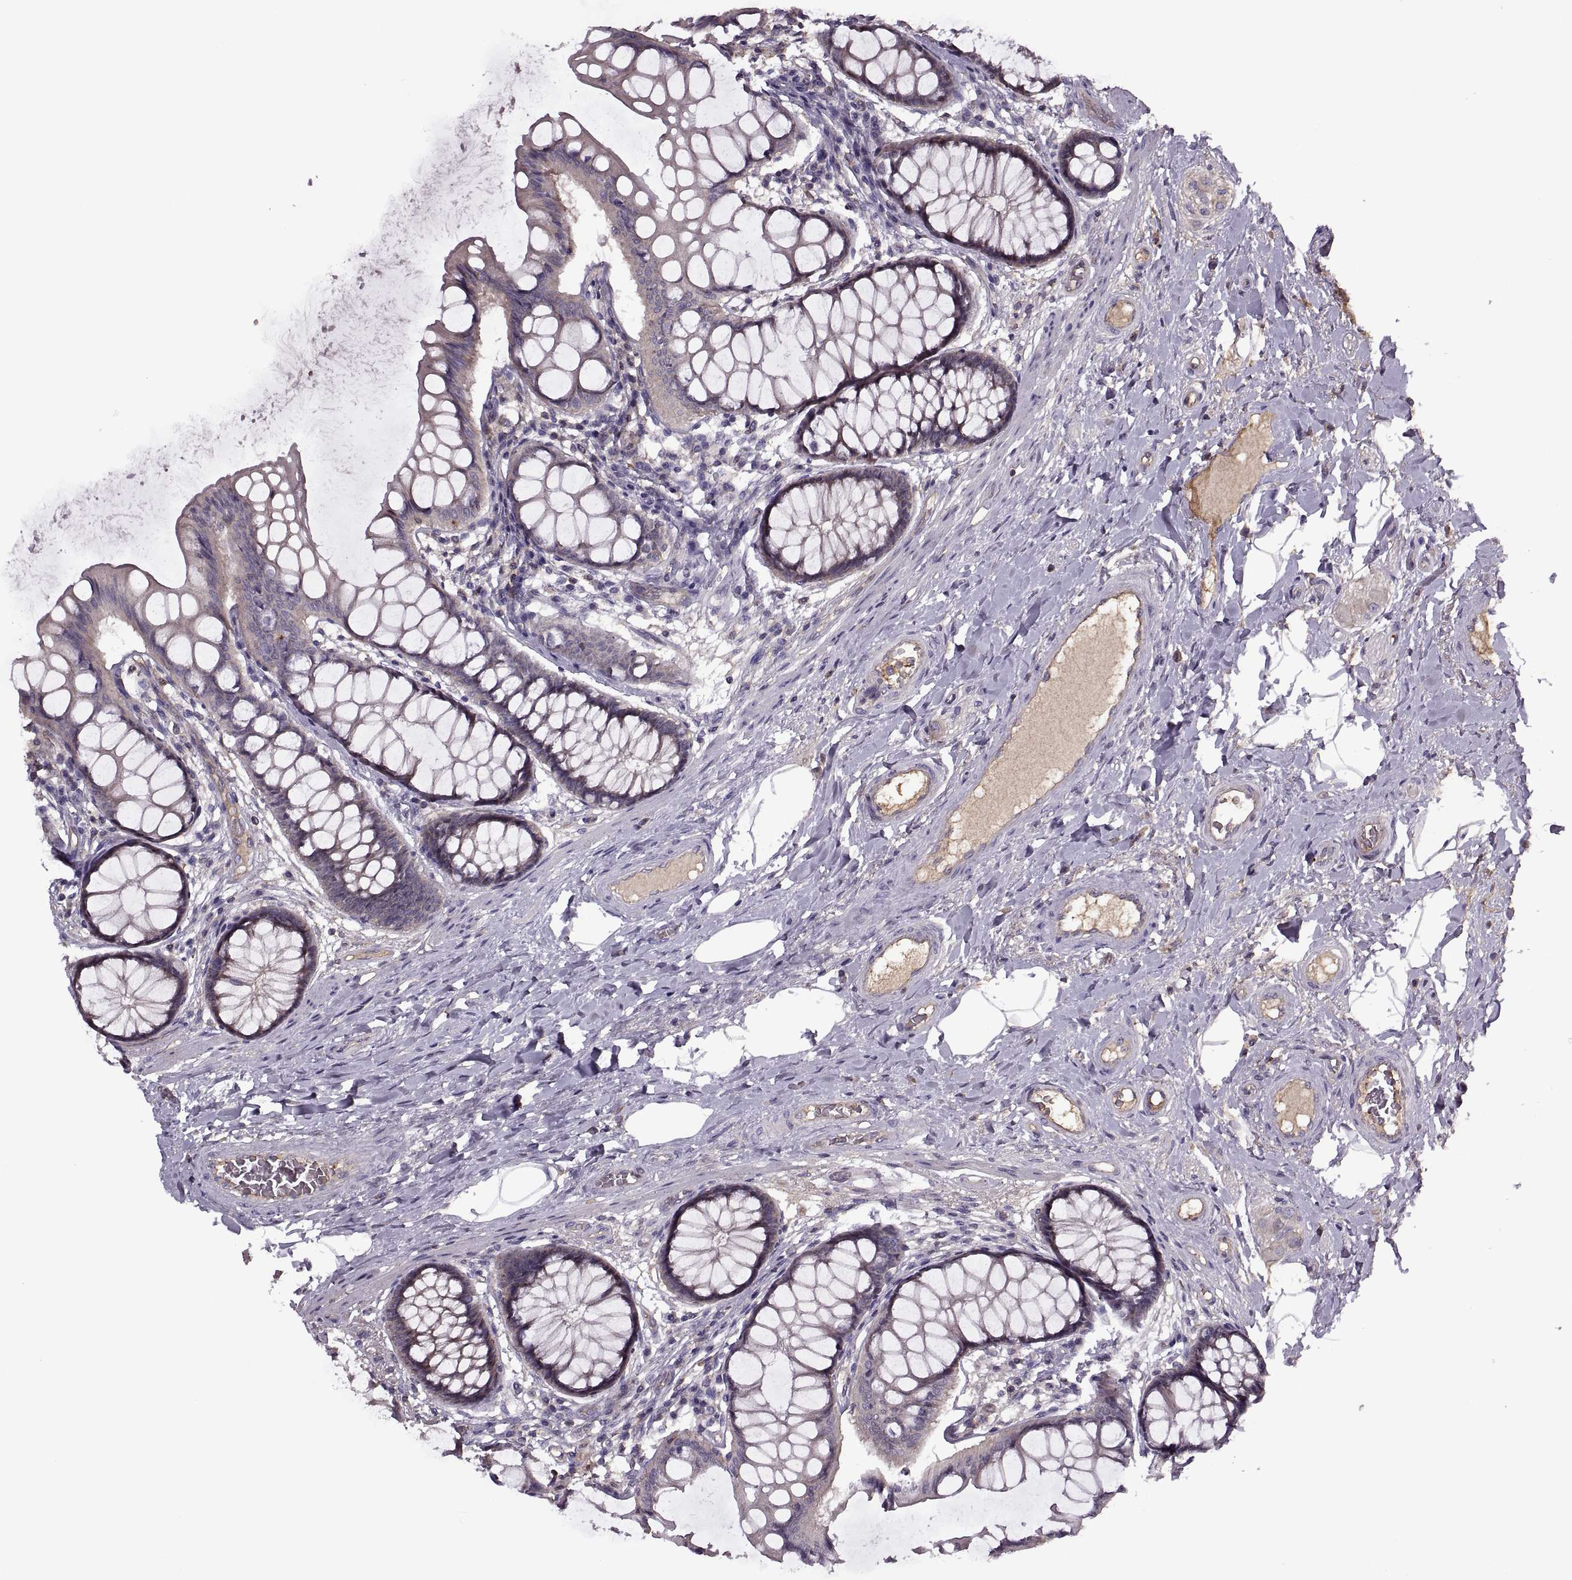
{"staining": {"intensity": "negative", "quantity": "none", "location": "none"}, "tissue": "colon", "cell_type": "Endothelial cells", "image_type": "normal", "snomed": [{"axis": "morphology", "description": "Normal tissue, NOS"}, {"axis": "topography", "description": "Colon"}], "caption": "Endothelial cells are negative for protein expression in normal human colon. Nuclei are stained in blue.", "gene": "SLC2A14", "patient": {"sex": "female", "age": 65}}